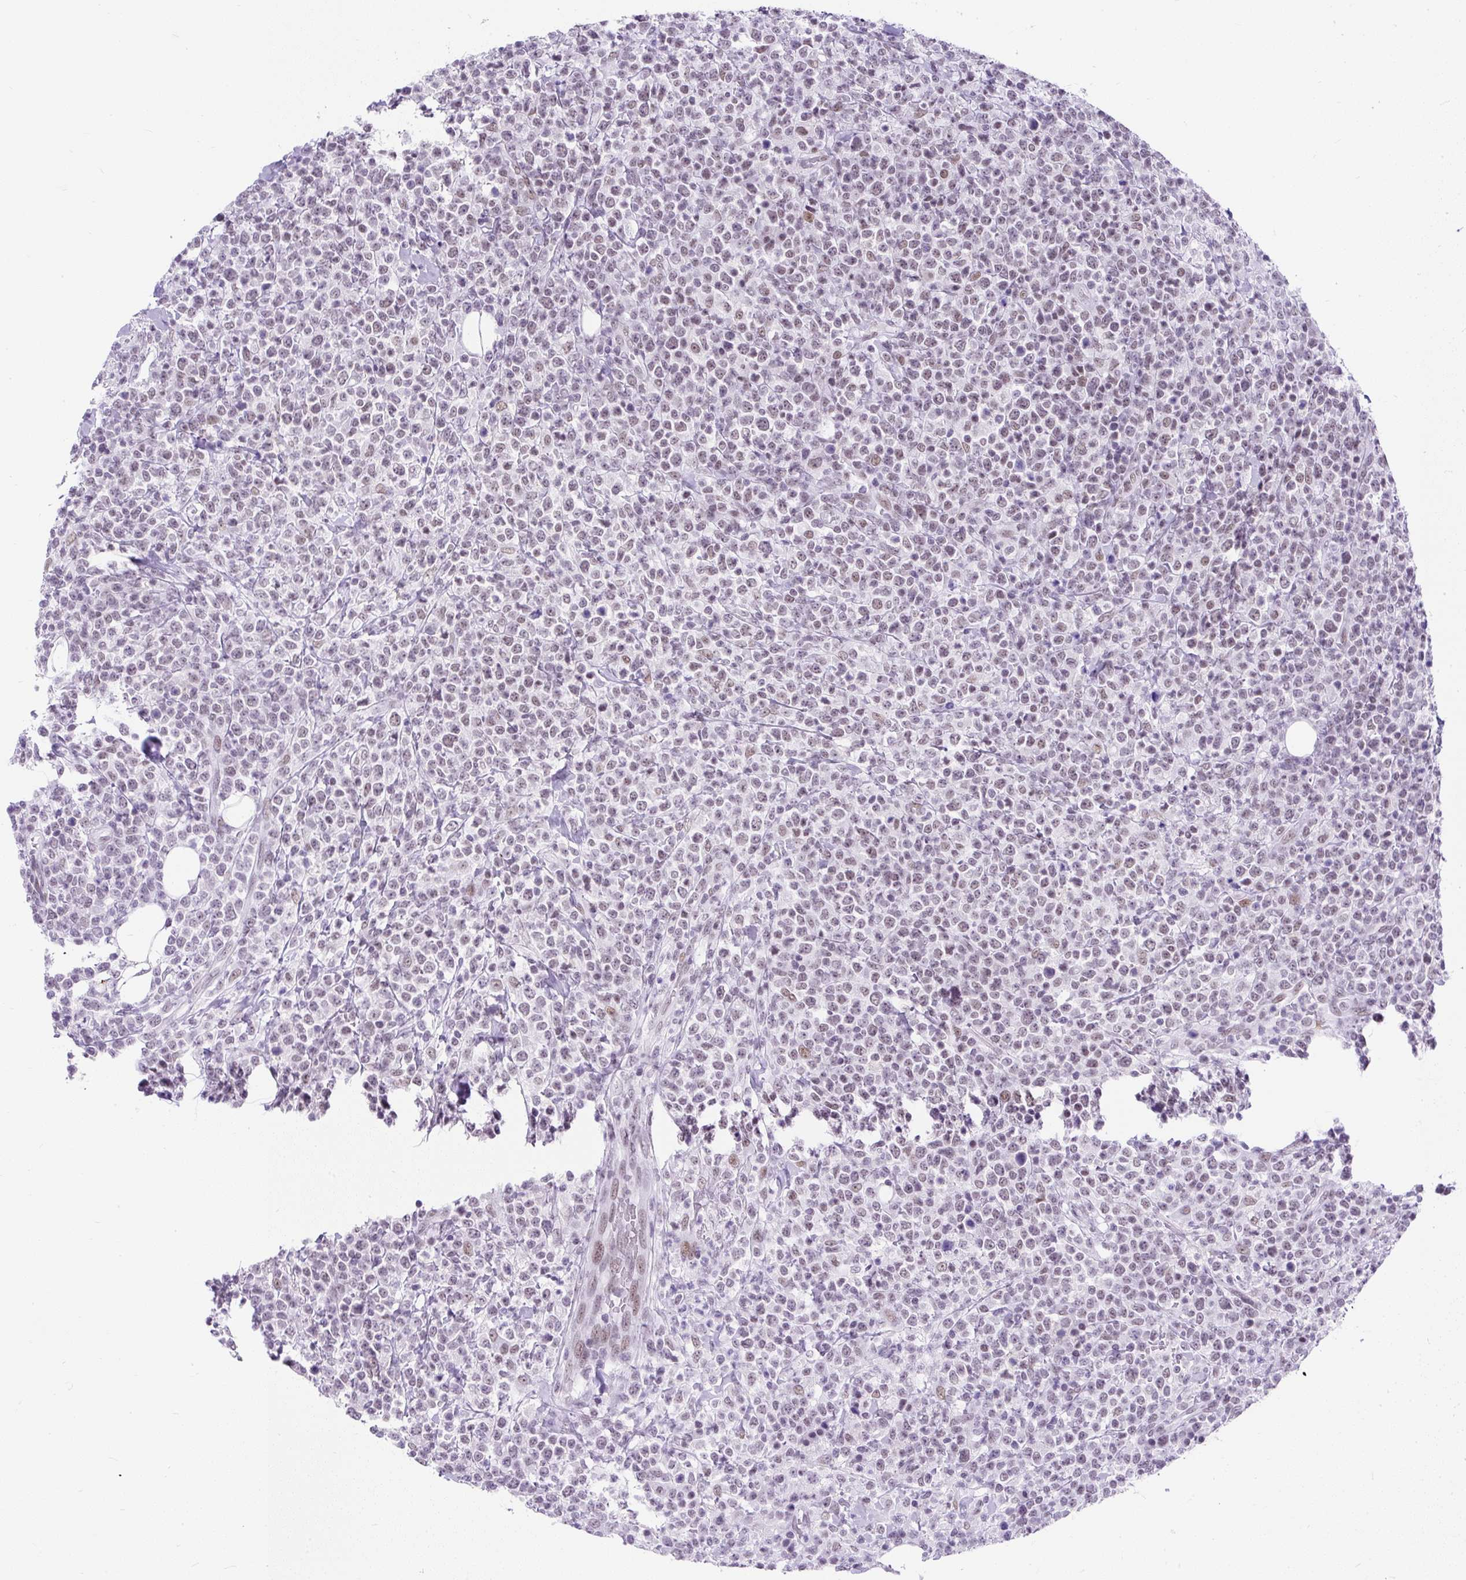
{"staining": {"intensity": "weak", "quantity": "25%-75%", "location": "nuclear"}, "tissue": "lymphoma", "cell_type": "Tumor cells", "image_type": "cancer", "snomed": [{"axis": "morphology", "description": "Malignant lymphoma, non-Hodgkin's type, High grade"}, {"axis": "topography", "description": "Colon"}], "caption": "Human high-grade malignant lymphoma, non-Hodgkin's type stained with a brown dye displays weak nuclear positive expression in about 25%-75% of tumor cells.", "gene": "PLCXD2", "patient": {"sex": "female", "age": 53}}